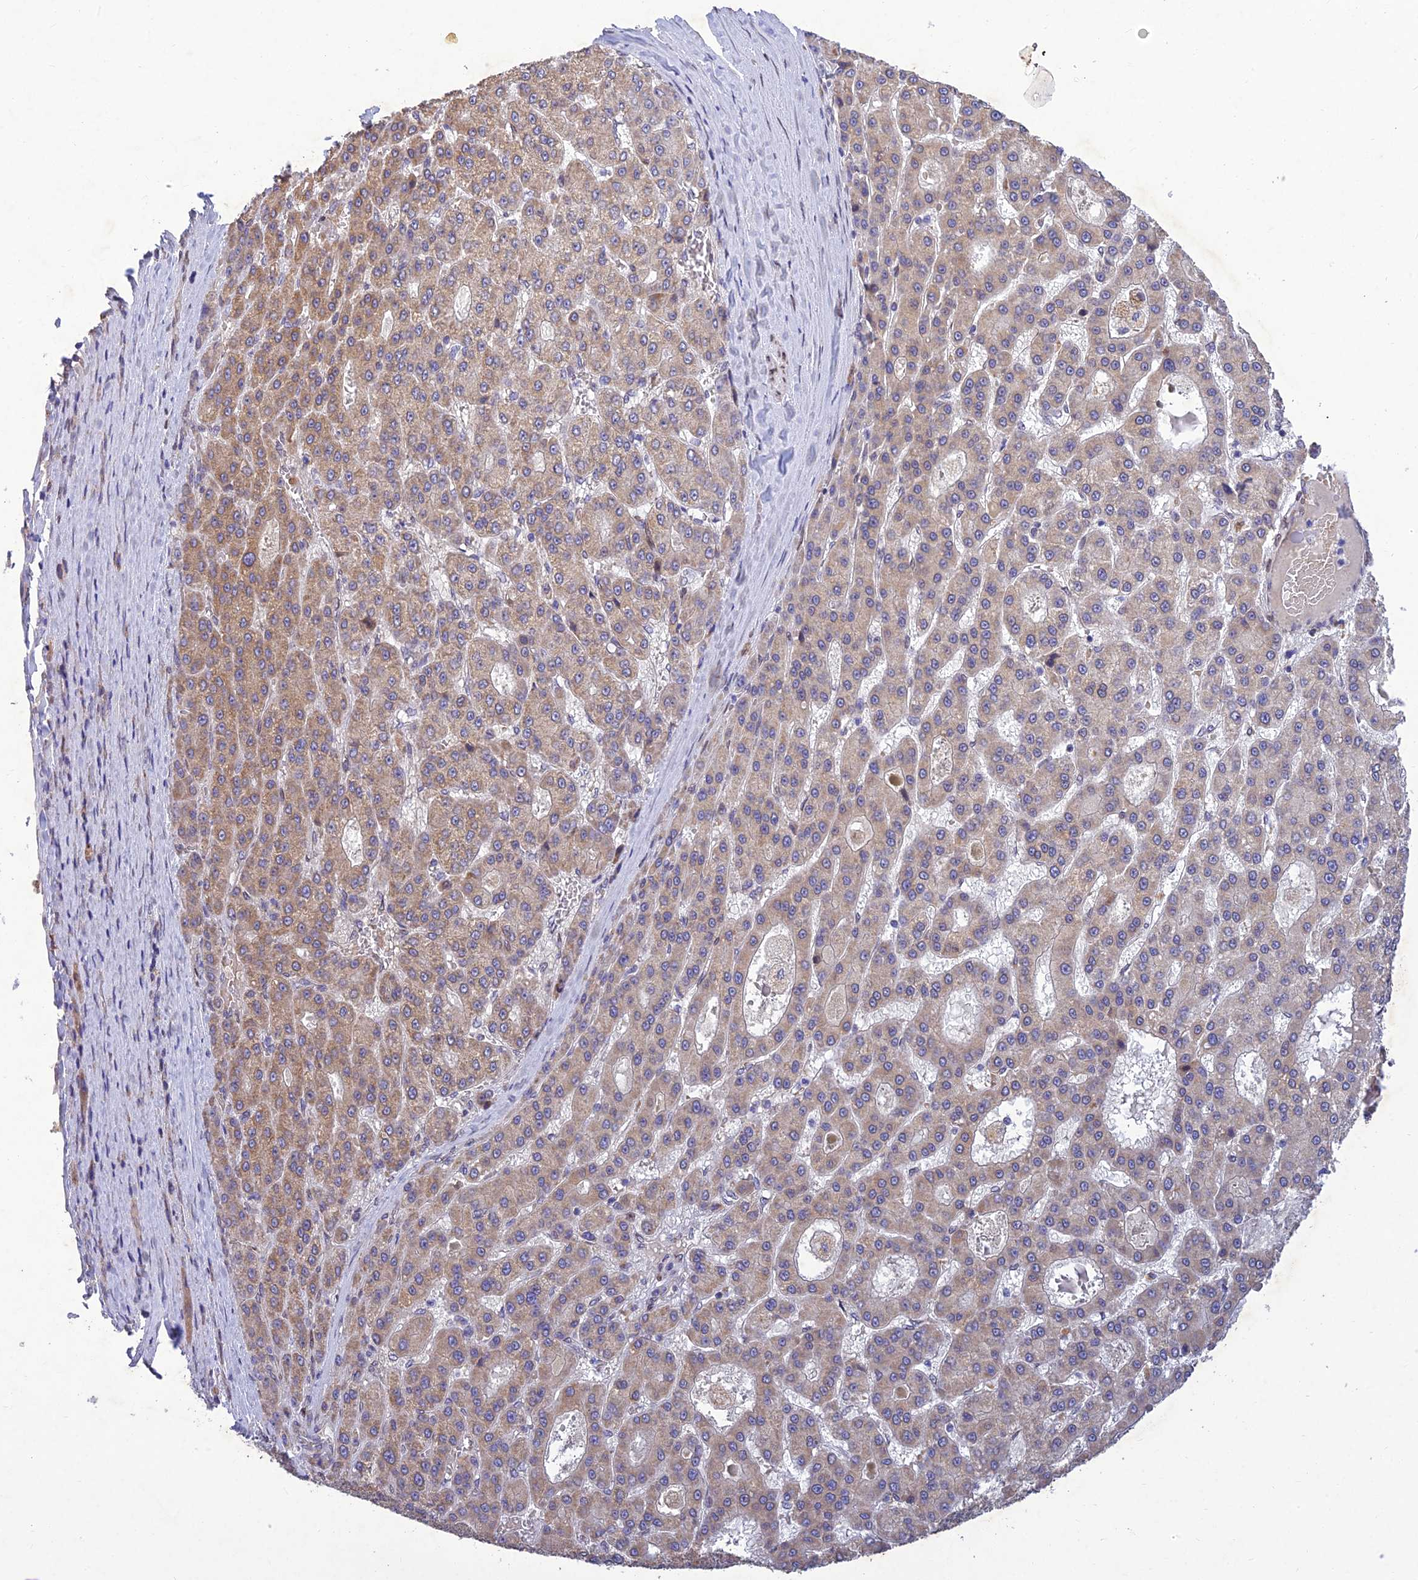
{"staining": {"intensity": "weak", "quantity": ">75%", "location": "cytoplasmic/membranous"}, "tissue": "liver cancer", "cell_type": "Tumor cells", "image_type": "cancer", "snomed": [{"axis": "morphology", "description": "Carcinoma, Hepatocellular, NOS"}, {"axis": "topography", "description": "Liver"}], "caption": "This image displays immunohistochemistry staining of human liver hepatocellular carcinoma, with low weak cytoplasmic/membranous expression in about >75% of tumor cells.", "gene": "MGAT2", "patient": {"sex": "male", "age": 70}}